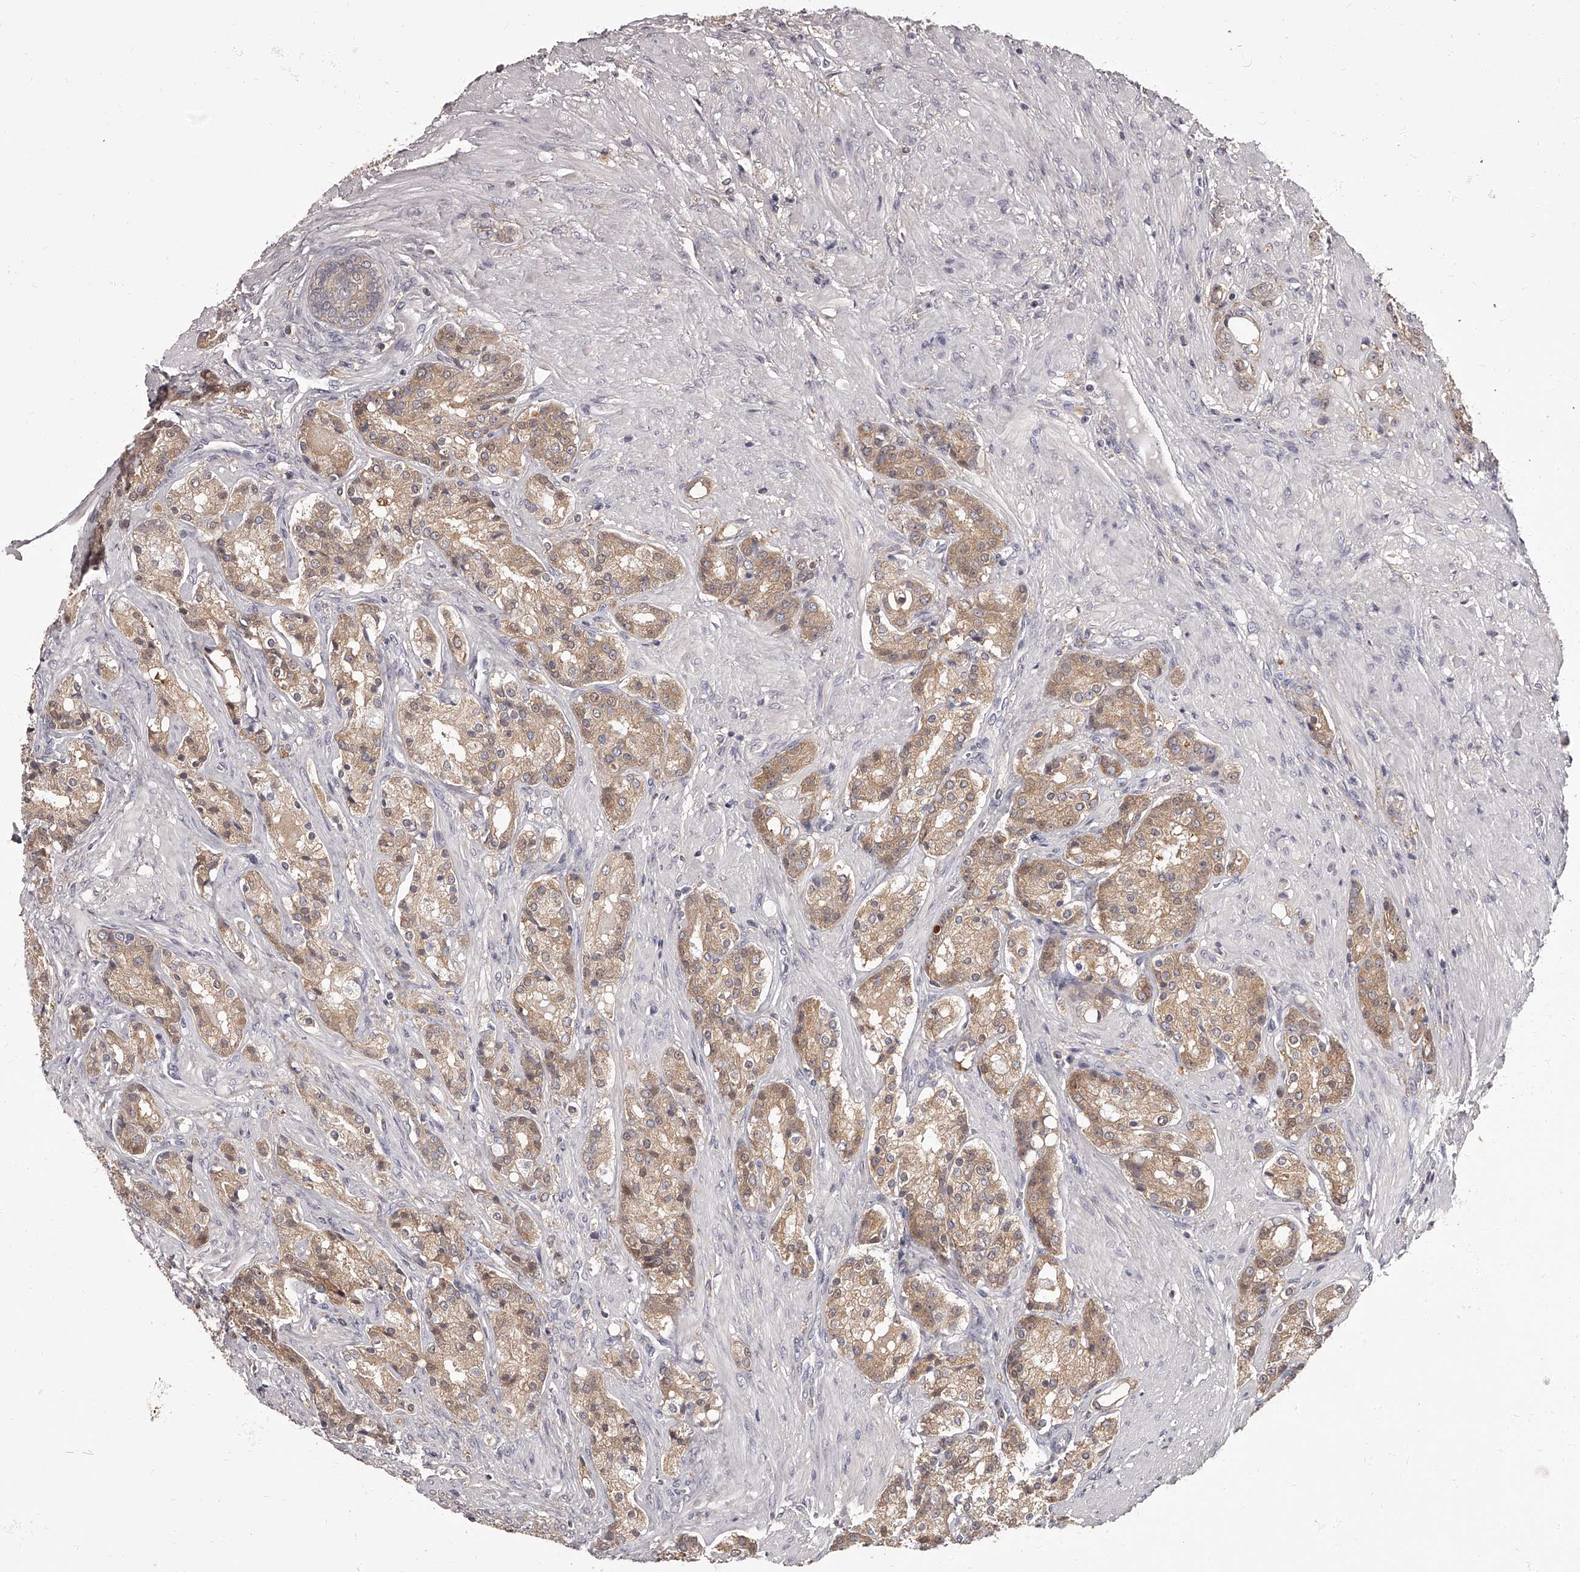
{"staining": {"intensity": "weak", "quantity": ">75%", "location": "cytoplasmic/membranous"}, "tissue": "prostate cancer", "cell_type": "Tumor cells", "image_type": "cancer", "snomed": [{"axis": "morphology", "description": "Adenocarcinoma, High grade"}, {"axis": "topography", "description": "Prostate"}], "caption": "IHC of human prostate cancer (high-grade adenocarcinoma) reveals low levels of weak cytoplasmic/membranous expression in approximately >75% of tumor cells.", "gene": "APEH", "patient": {"sex": "male", "age": 60}}